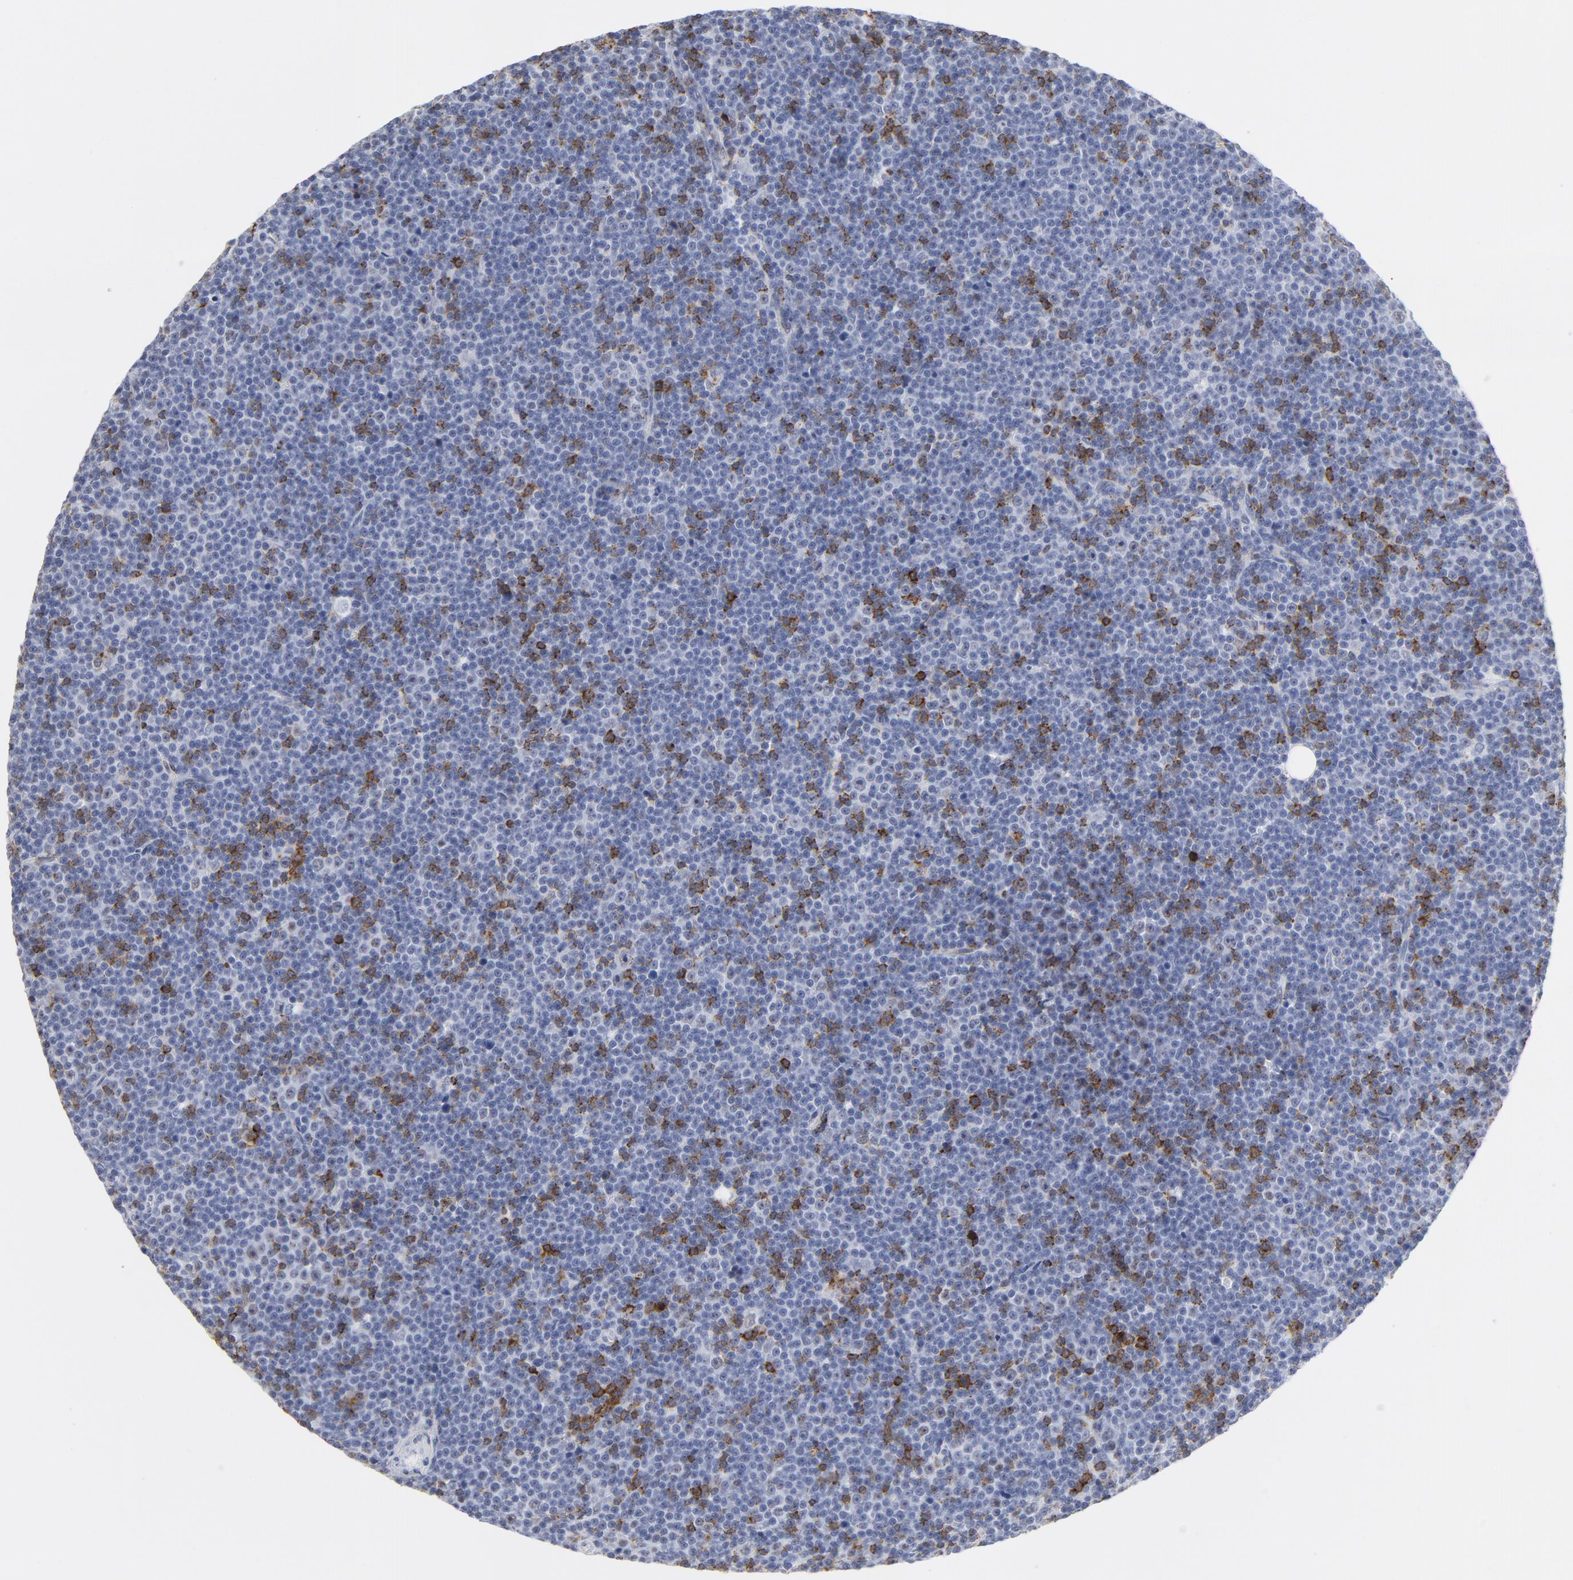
{"staining": {"intensity": "moderate", "quantity": "<25%", "location": "cytoplasmic/membranous"}, "tissue": "lymphoma", "cell_type": "Tumor cells", "image_type": "cancer", "snomed": [{"axis": "morphology", "description": "Malignant lymphoma, non-Hodgkin's type, Low grade"}, {"axis": "topography", "description": "Lymph node"}], "caption": "Immunohistochemical staining of human low-grade malignant lymphoma, non-Hodgkin's type demonstrates low levels of moderate cytoplasmic/membranous protein expression in about <25% of tumor cells. (Stains: DAB (3,3'-diaminobenzidine) in brown, nuclei in blue, Microscopy: brightfield microscopy at high magnification).", "gene": "CD2", "patient": {"sex": "female", "age": 67}}